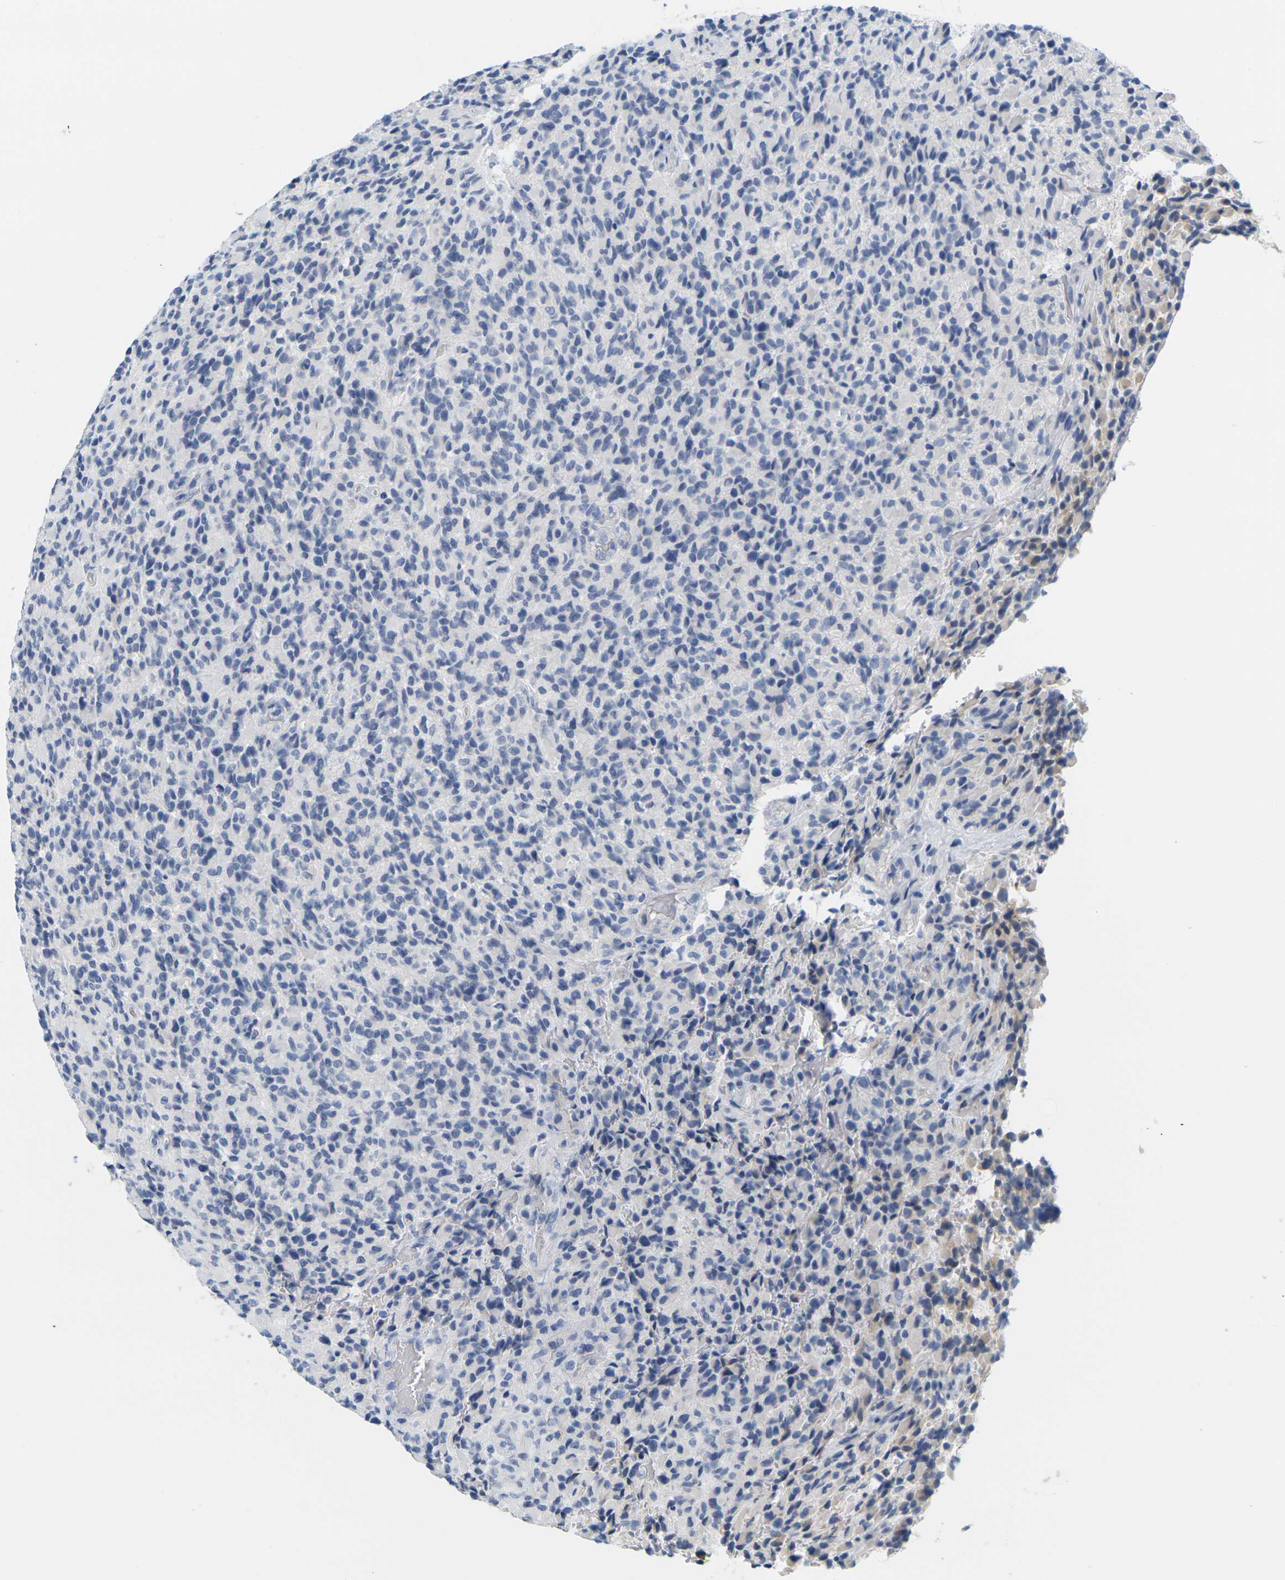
{"staining": {"intensity": "negative", "quantity": "none", "location": "none"}, "tissue": "glioma", "cell_type": "Tumor cells", "image_type": "cancer", "snomed": [{"axis": "morphology", "description": "Glioma, malignant, High grade"}, {"axis": "topography", "description": "Brain"}], "caption": "The photomicrograph shows no significant expression in tumor cells of glioma.", "gene": "HLA-DOB", "patient": {"sex": "male", "age": 71}}